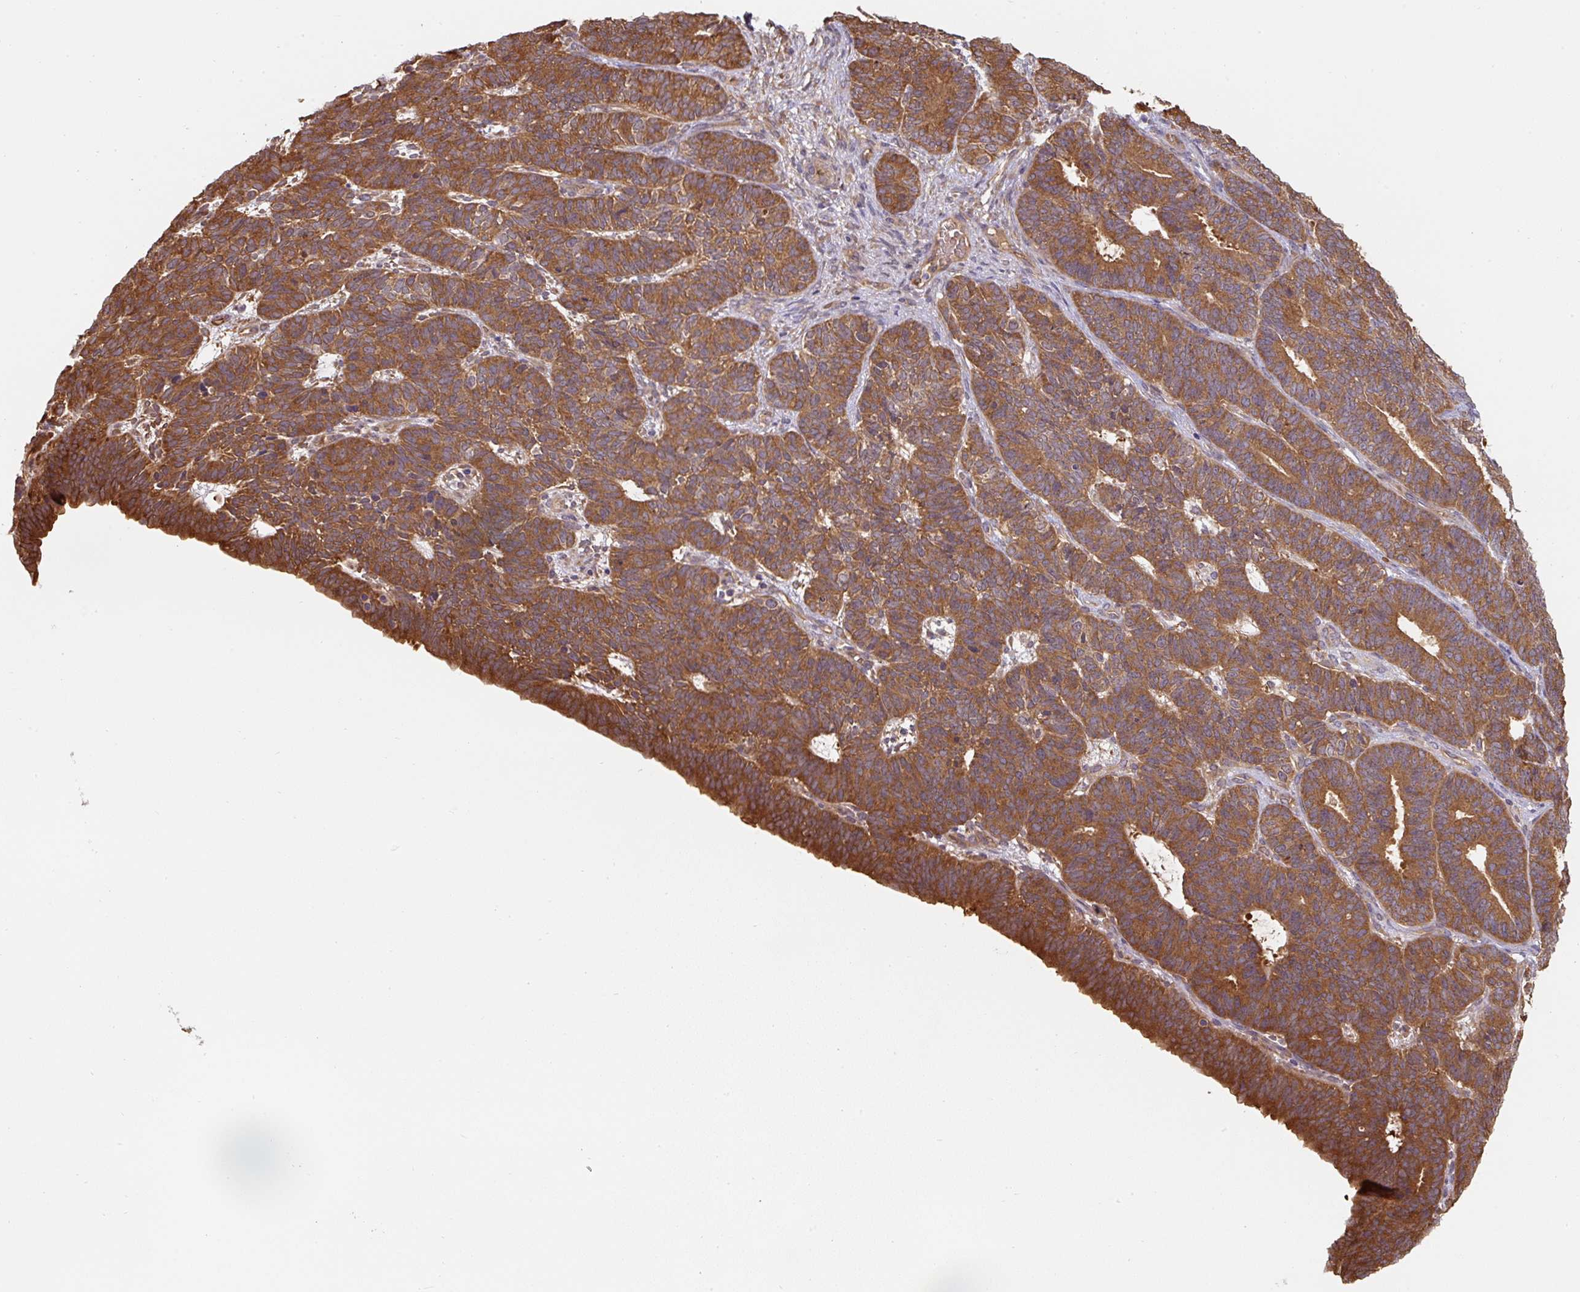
{"staining": {"intensity": "strong", "quantity": ">75%", "location": "cytoplasmic/membranous"}, "tissue": "endometrial cancer", "cell_type": "Tumor cells", "image_type": "cancer", "snomed": [{"axis": "morphology", "description": "Adenocarcinoma, NOS"}, {"axis": "topography", "description": "Endometrium"}], "caption": "Protein expression analysis of human endometrial cancer (adenocarcinoma) reveals strong cytoplasmic/membranous expression in about >75% of tumor cells. (DAB IHC with brightfield microscopy, high magnification).", "gene": "ST13", "patient": {"sex": "female", "age": 70}}